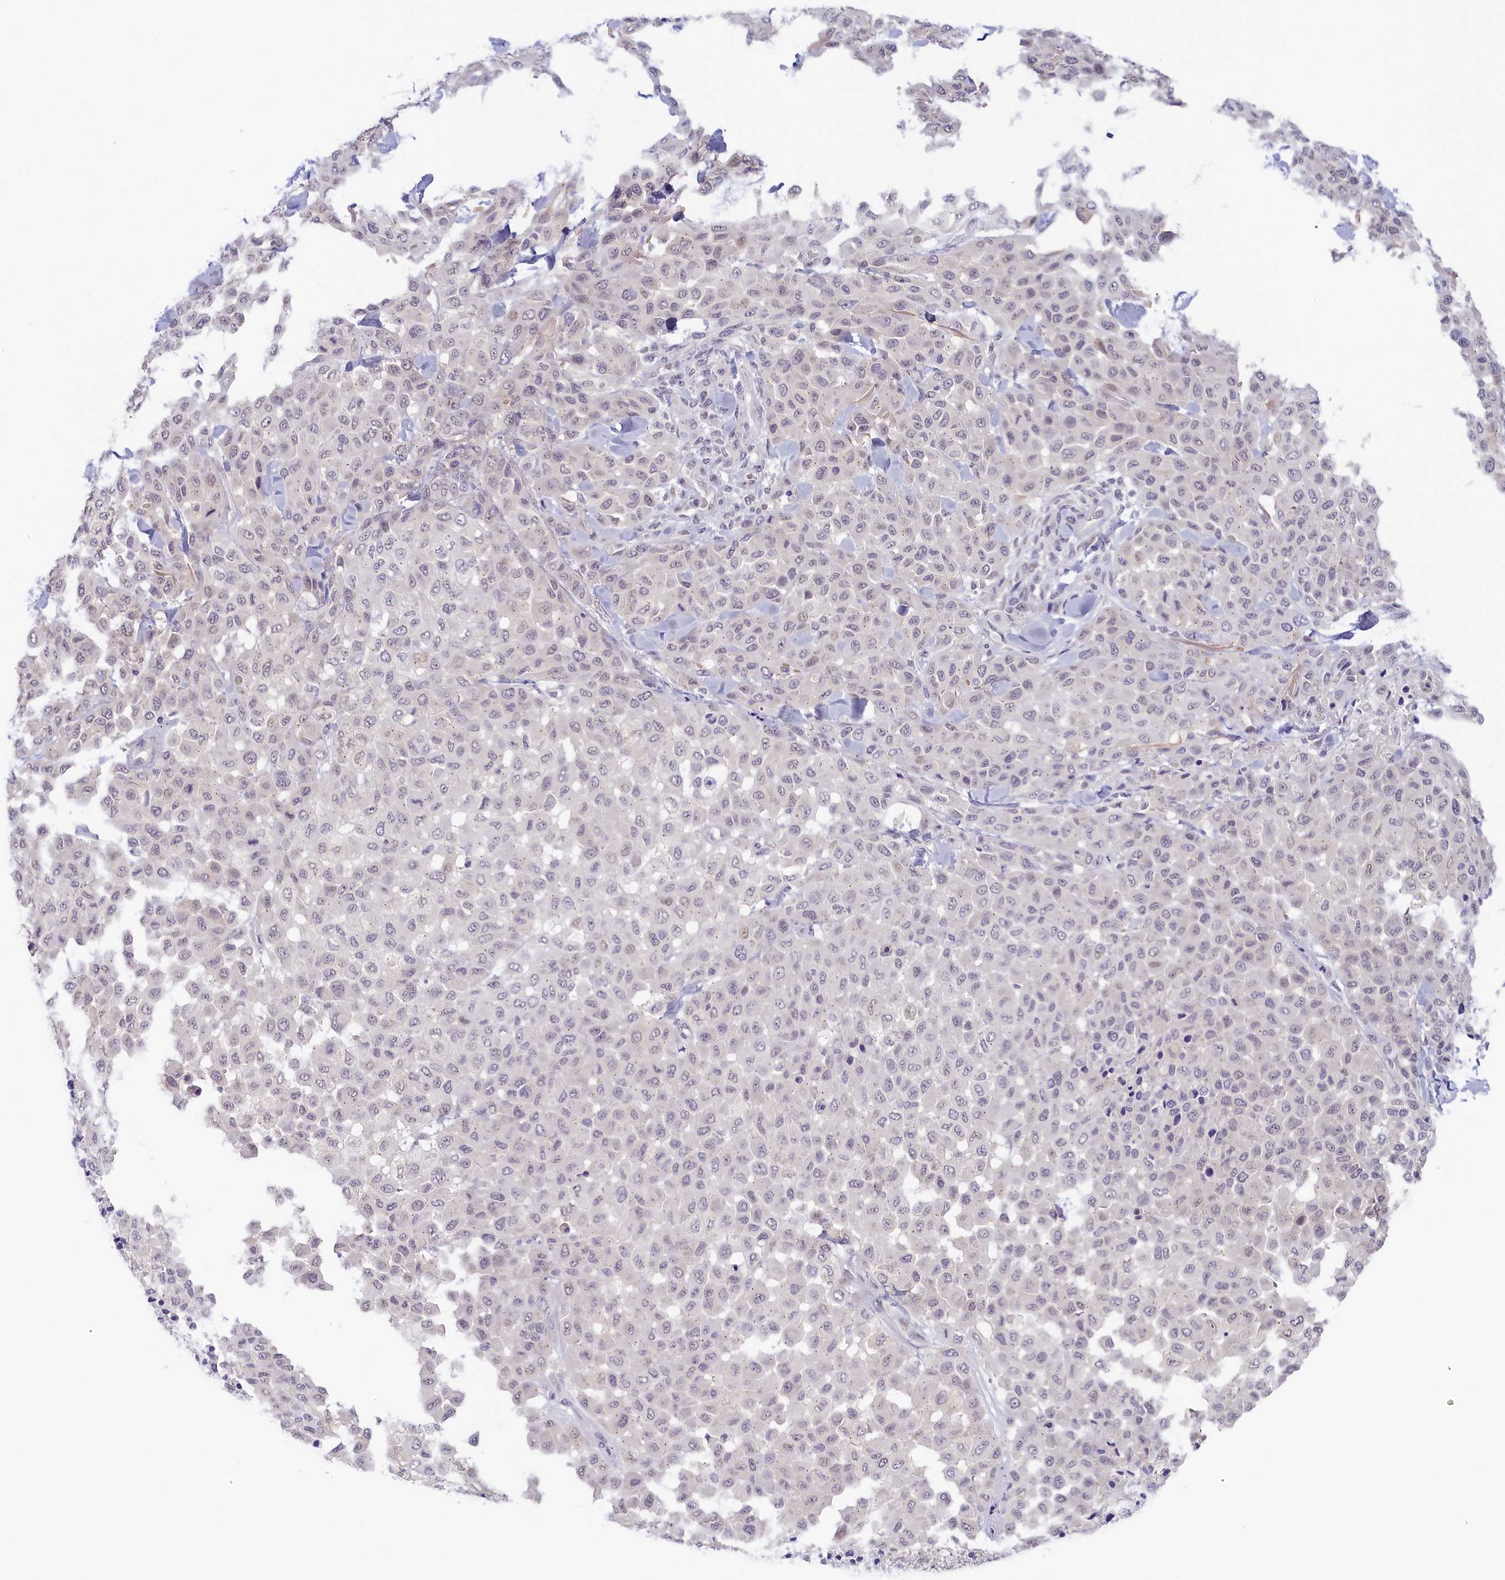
{"staining": {"intensity": "negative", "quantity": "none", "location": "none"}, "tissue": "melanoma", "cell_type": "Tumor cells", "image_type": "cancer", "snomed": [{"axis": "morphology", "description": "Malignant melanoma, Metastatic site"}, {"axis": "topography", "description": "Skin"}], "caption": "A high-resolution micrograph shows immunohistochemistry (IHC) staining of malignant melanoma (metastatic site), which shows no significant expression in tumor cells.", "gene": "SEC31B", "patient": {"sex": "female", "age": 81}}